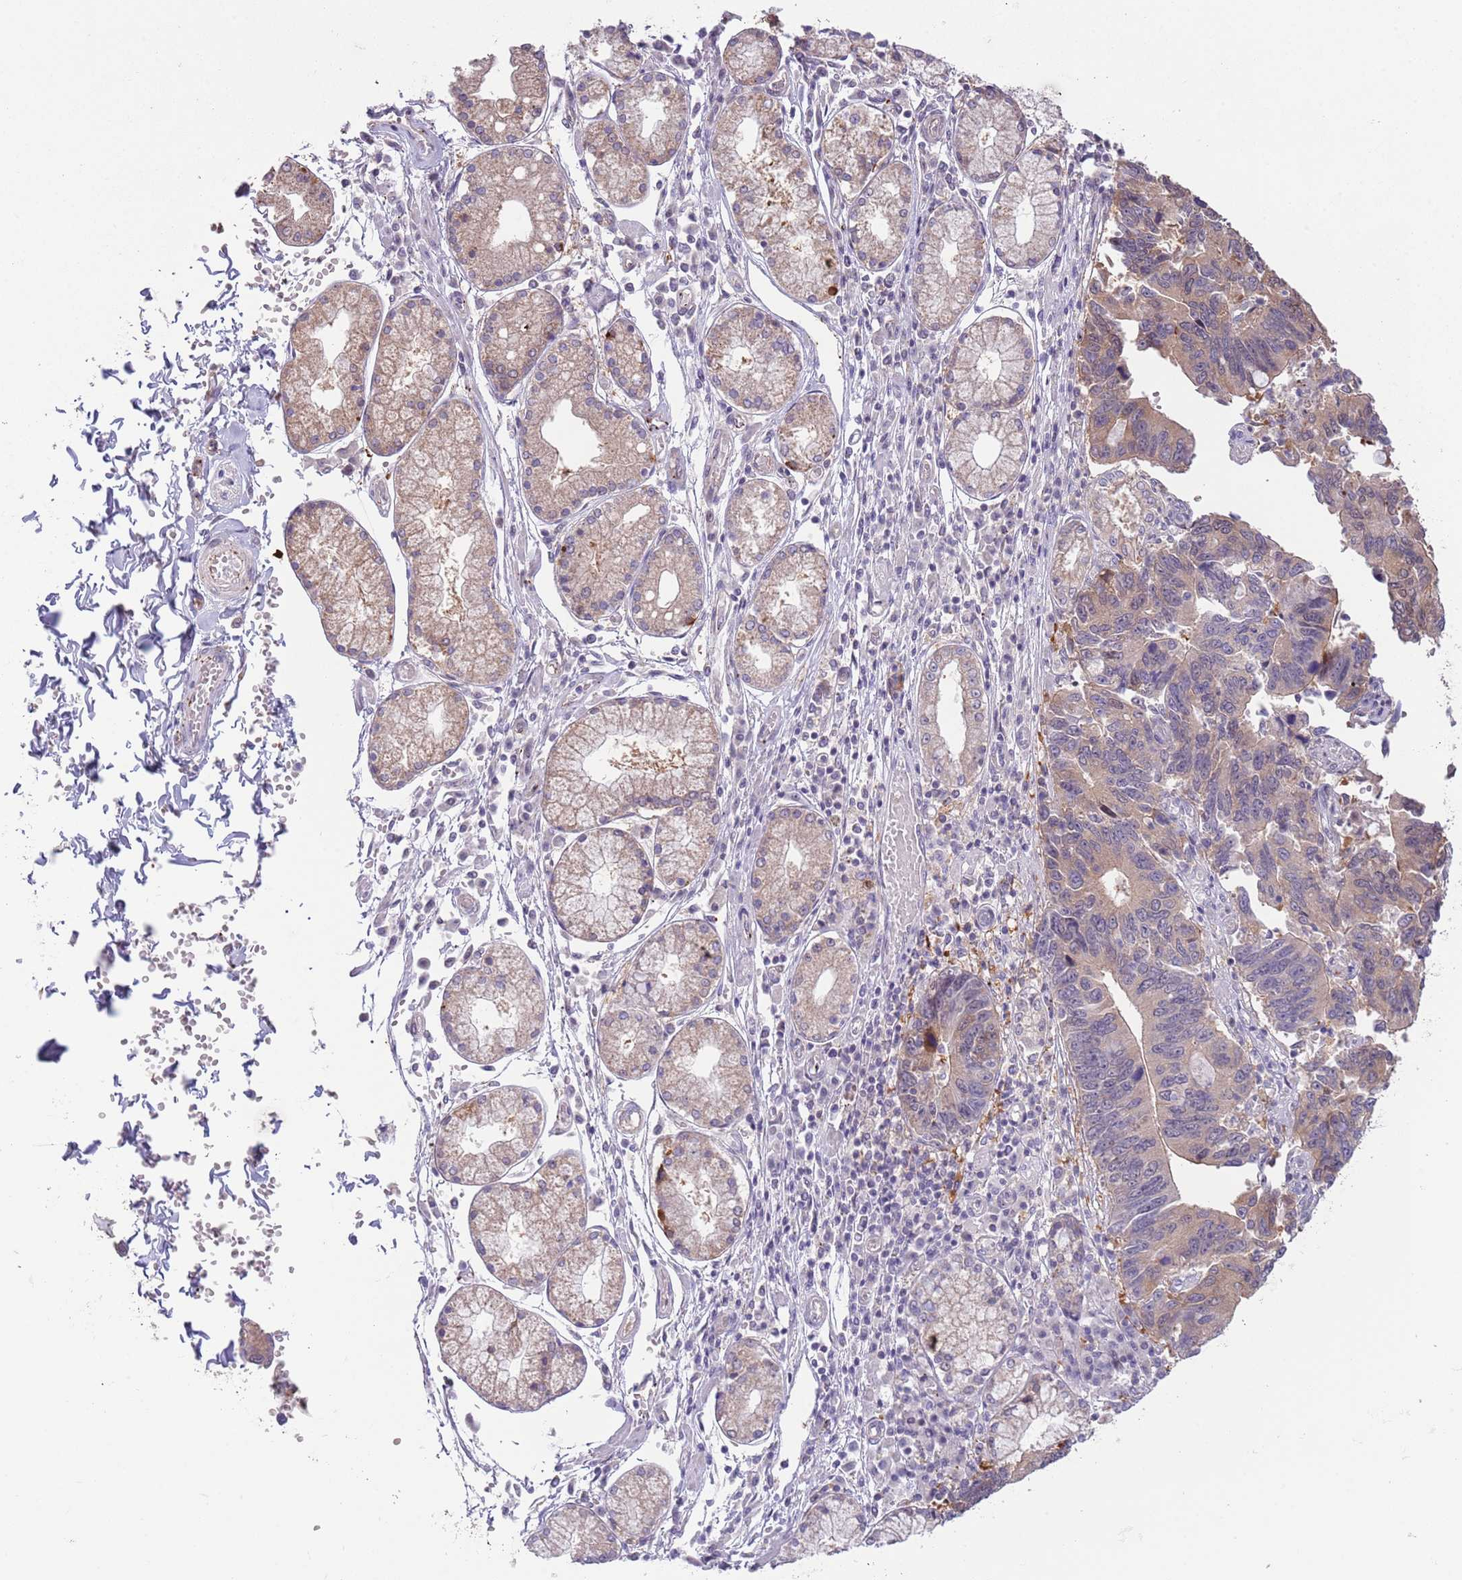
{"staining": {"intensity": "weak", "quantity": "25%-75%", "location": "cytoplasmic/membranous"}, "tissue": "stomach cancer", "cell_type": "Tumor cells", "image_type": "cancer", "snomed": [{"axis": "morphology", "description": "Adenocarcinoma, NOS"}, {"axis": "topography", "description": "Stomach"}], "caption": "Weak cytoplasmic/membranous expression for a protein is appreciated in approximately 25%-75% of tumor cells of stomach adenocarcinoma using IHC.", "gene": "LDHD", "patient": {"sex": "male", "age": 59}}